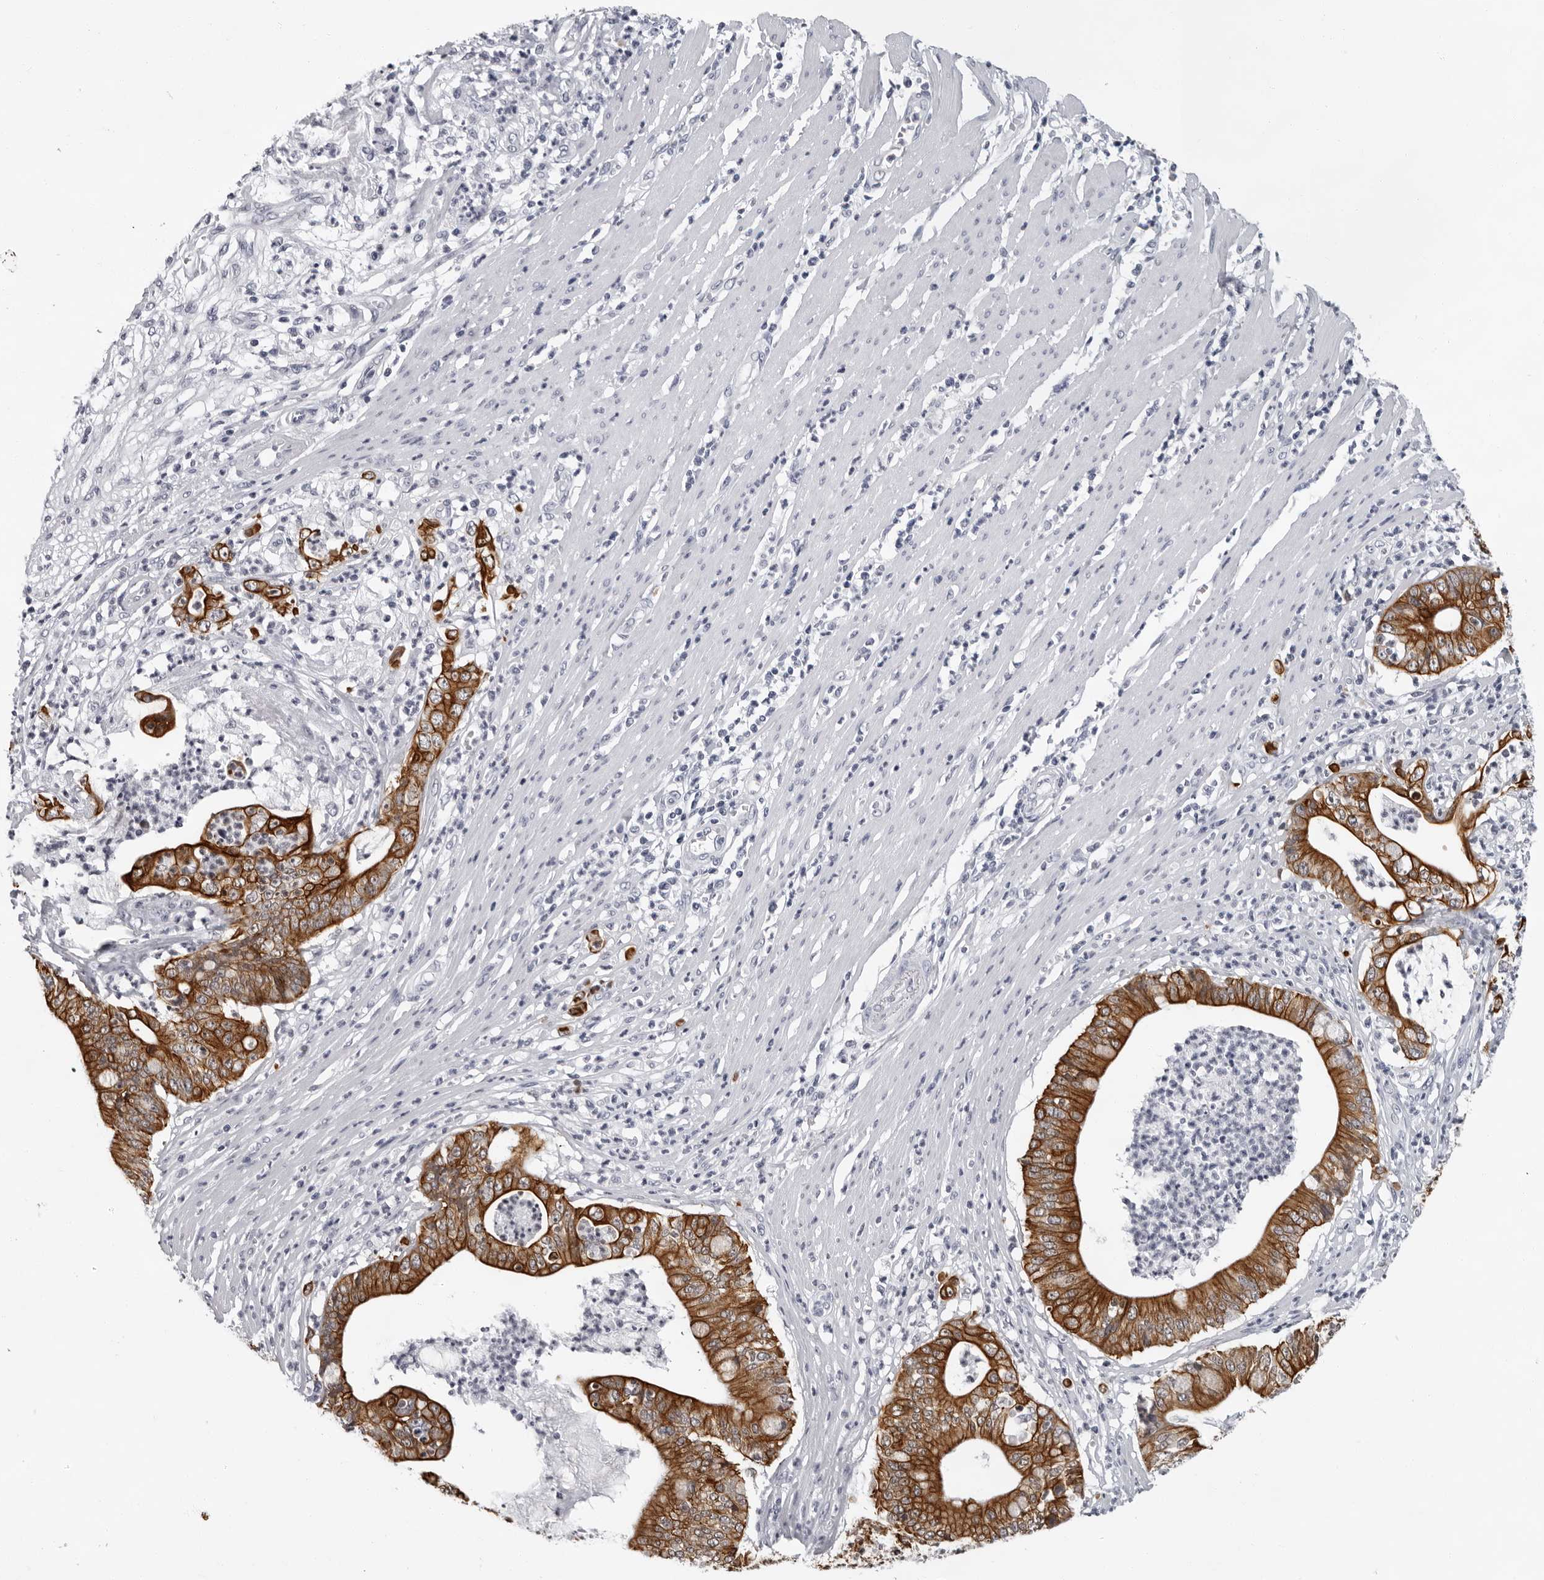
{"staining": {"intensity": "strong", "quantity": ">75%", "location": "cytoplasmic/membranous"}, "tissue": "pancreatic cancer", "cell_type": "Tumor cells", "image_type": "cancer", "snomed": [{"axis": "morphology", "description": "Adenocarcinoma, NOS"}, {"axis": "topography", "description": "Pancreas"}], "caption": "Protein positivity by immunohistochemistry demonstrates strong cytoplasmic/membranous staining in about >75% of tumor cells in pancreatic adenocarcinoma. The protein of interest is shown in brown color, while the nuclei are stained blue.", "gene": "CCDC28B", "patient": {"sex": "male", "age": 69}}